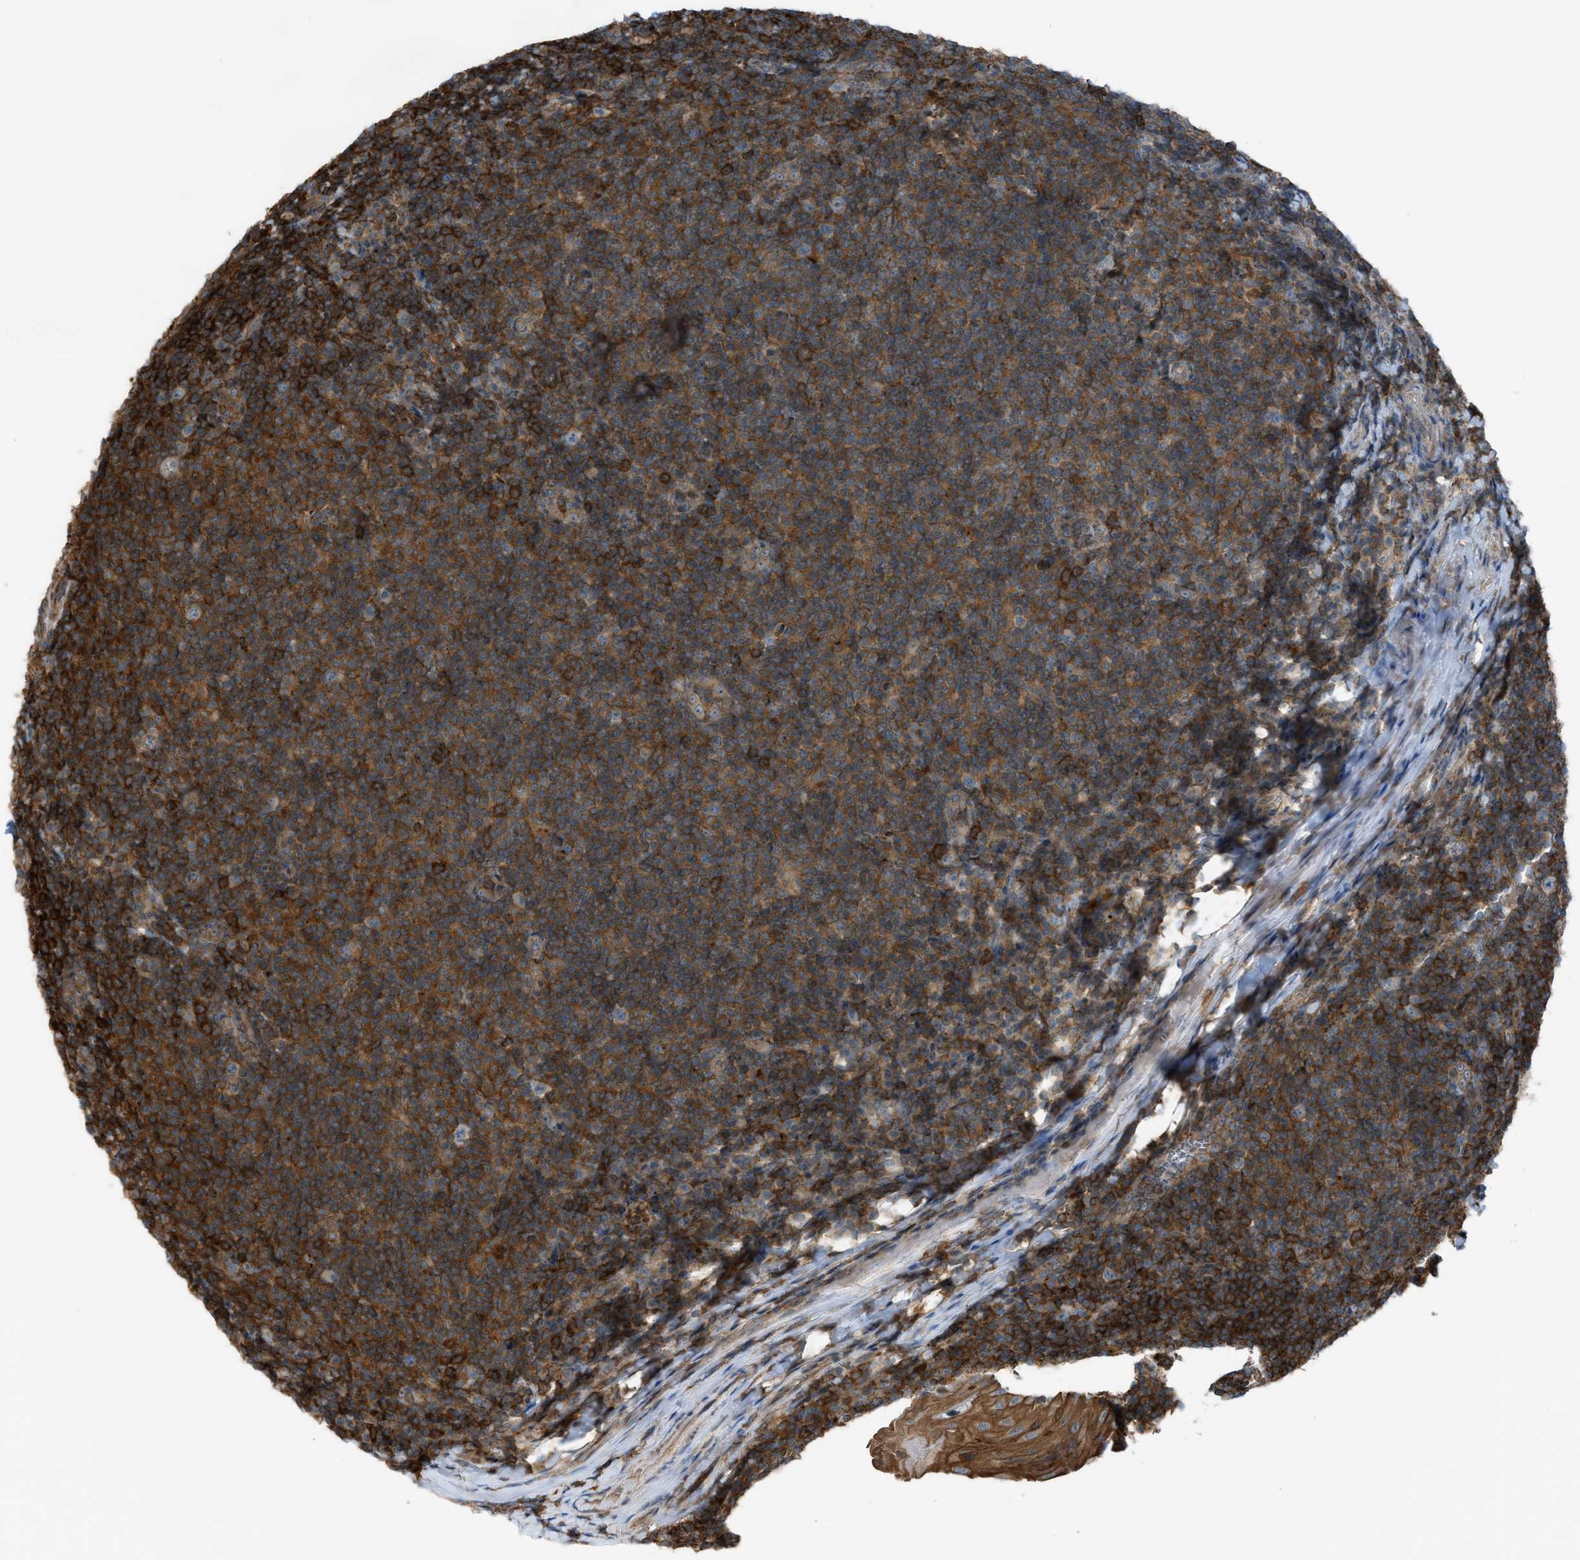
{"staining": {"intensity": "strong", "quantity": ">75%", "location": "cytoplasmic/membranous"}, "tissue": "tonsil", "cell_type": "Germinal center cells", "image_type": "normal", "snomed": [{"axis": "morphology", "description": "Normal tissue, NOS"}, {"axis": "topography", "description": "Tonsil"}], "caption": "Immunohistochemistry (IHC) (DAB) staining of unremarkable tonsil demonstrates strong cytoplasmic/membranous protein staining in about >75% of germinal center cells.", "gene": "DYRK1A", "patient": {"sex": "male", "age": 37}}